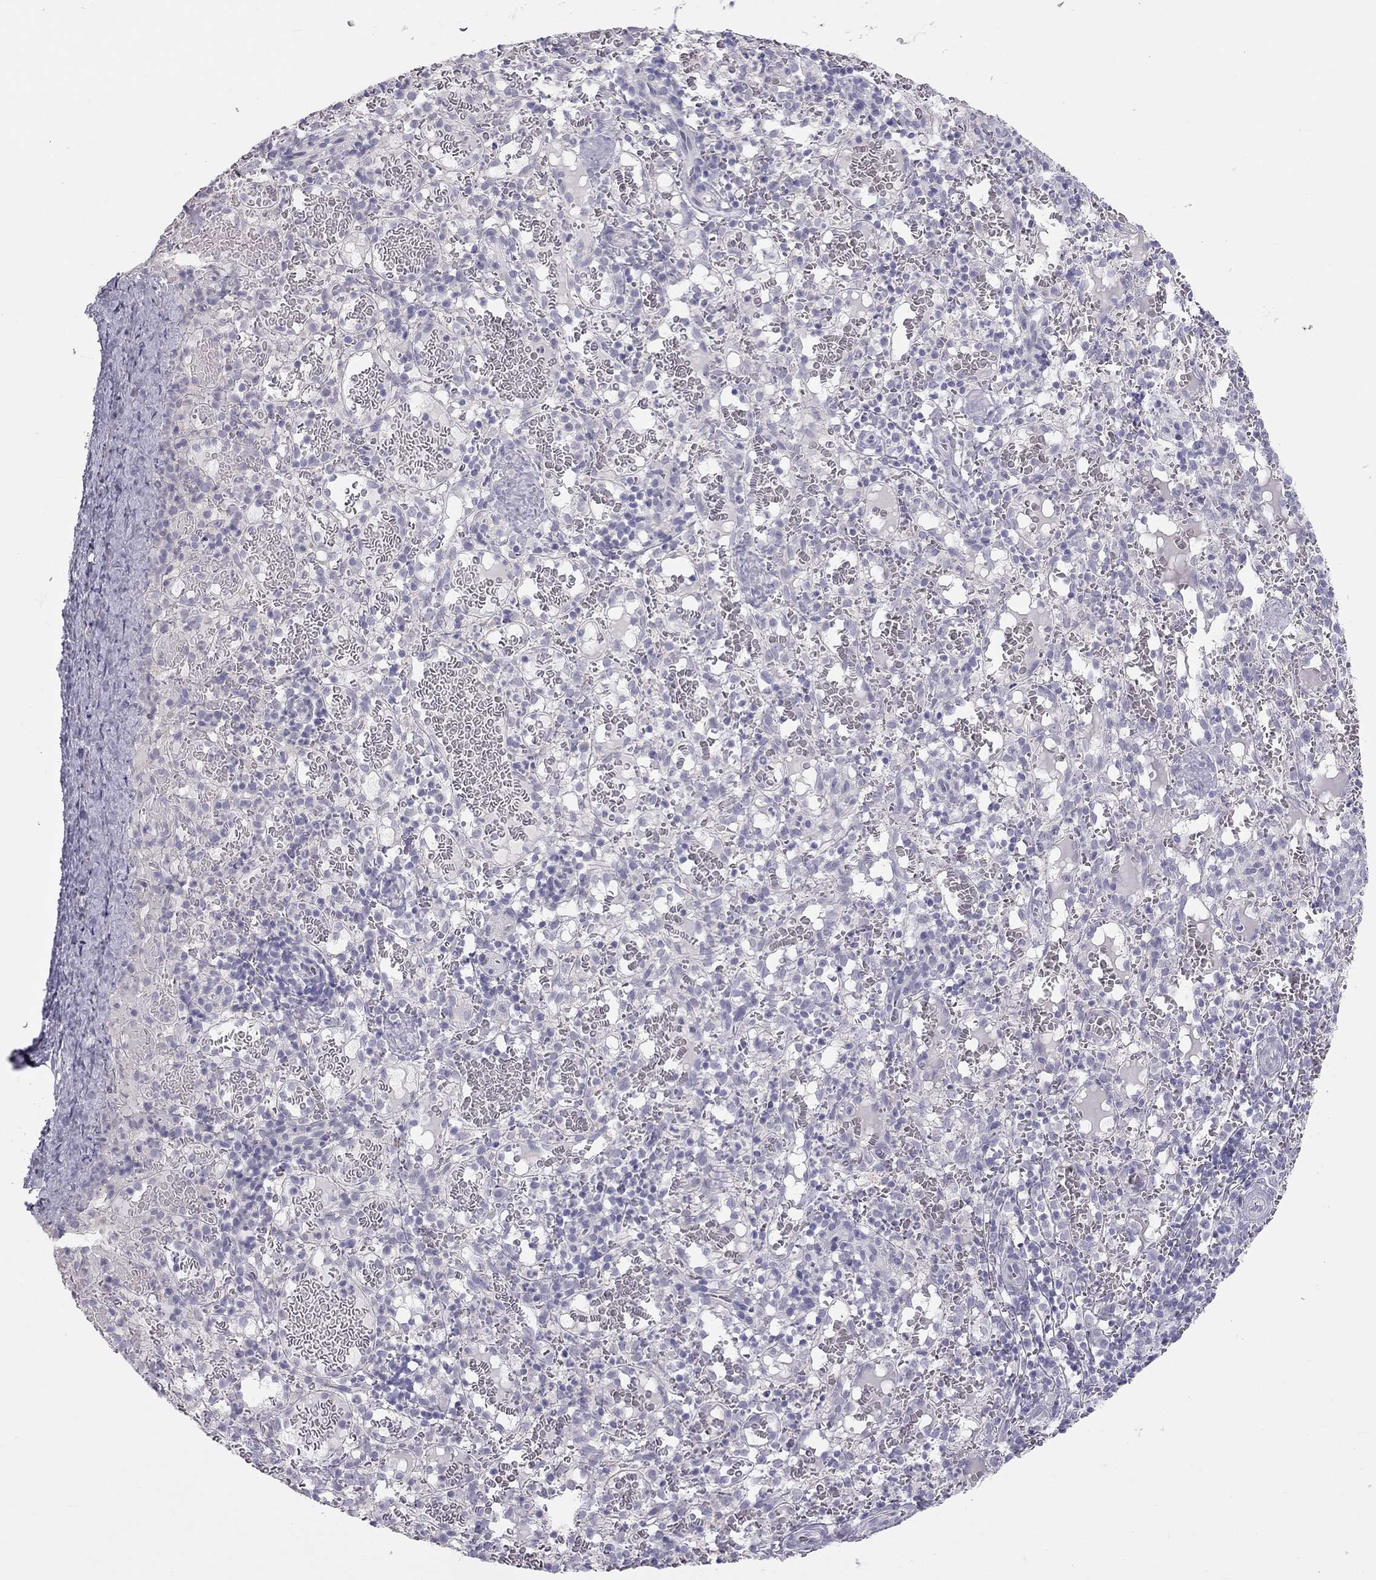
{"staining": {"intensity": "negative", "quantity": "none", "location": "none"}, "tissue": "spleen", "cell_type": "Cells in red pulp", "image_type": "normal", "snomed": [{"axis": "morphology", "description": "Normal tissue, NOS"}, {"axis": "topography", "description": "Spleen"}], "caption": "This is a image of immunohistochemistry (IHC) staining of normal spleen, which shows no staining in cells in red pulp.", "gene": "SPATA12", "patient": {"sex": "male", "age": 11}}